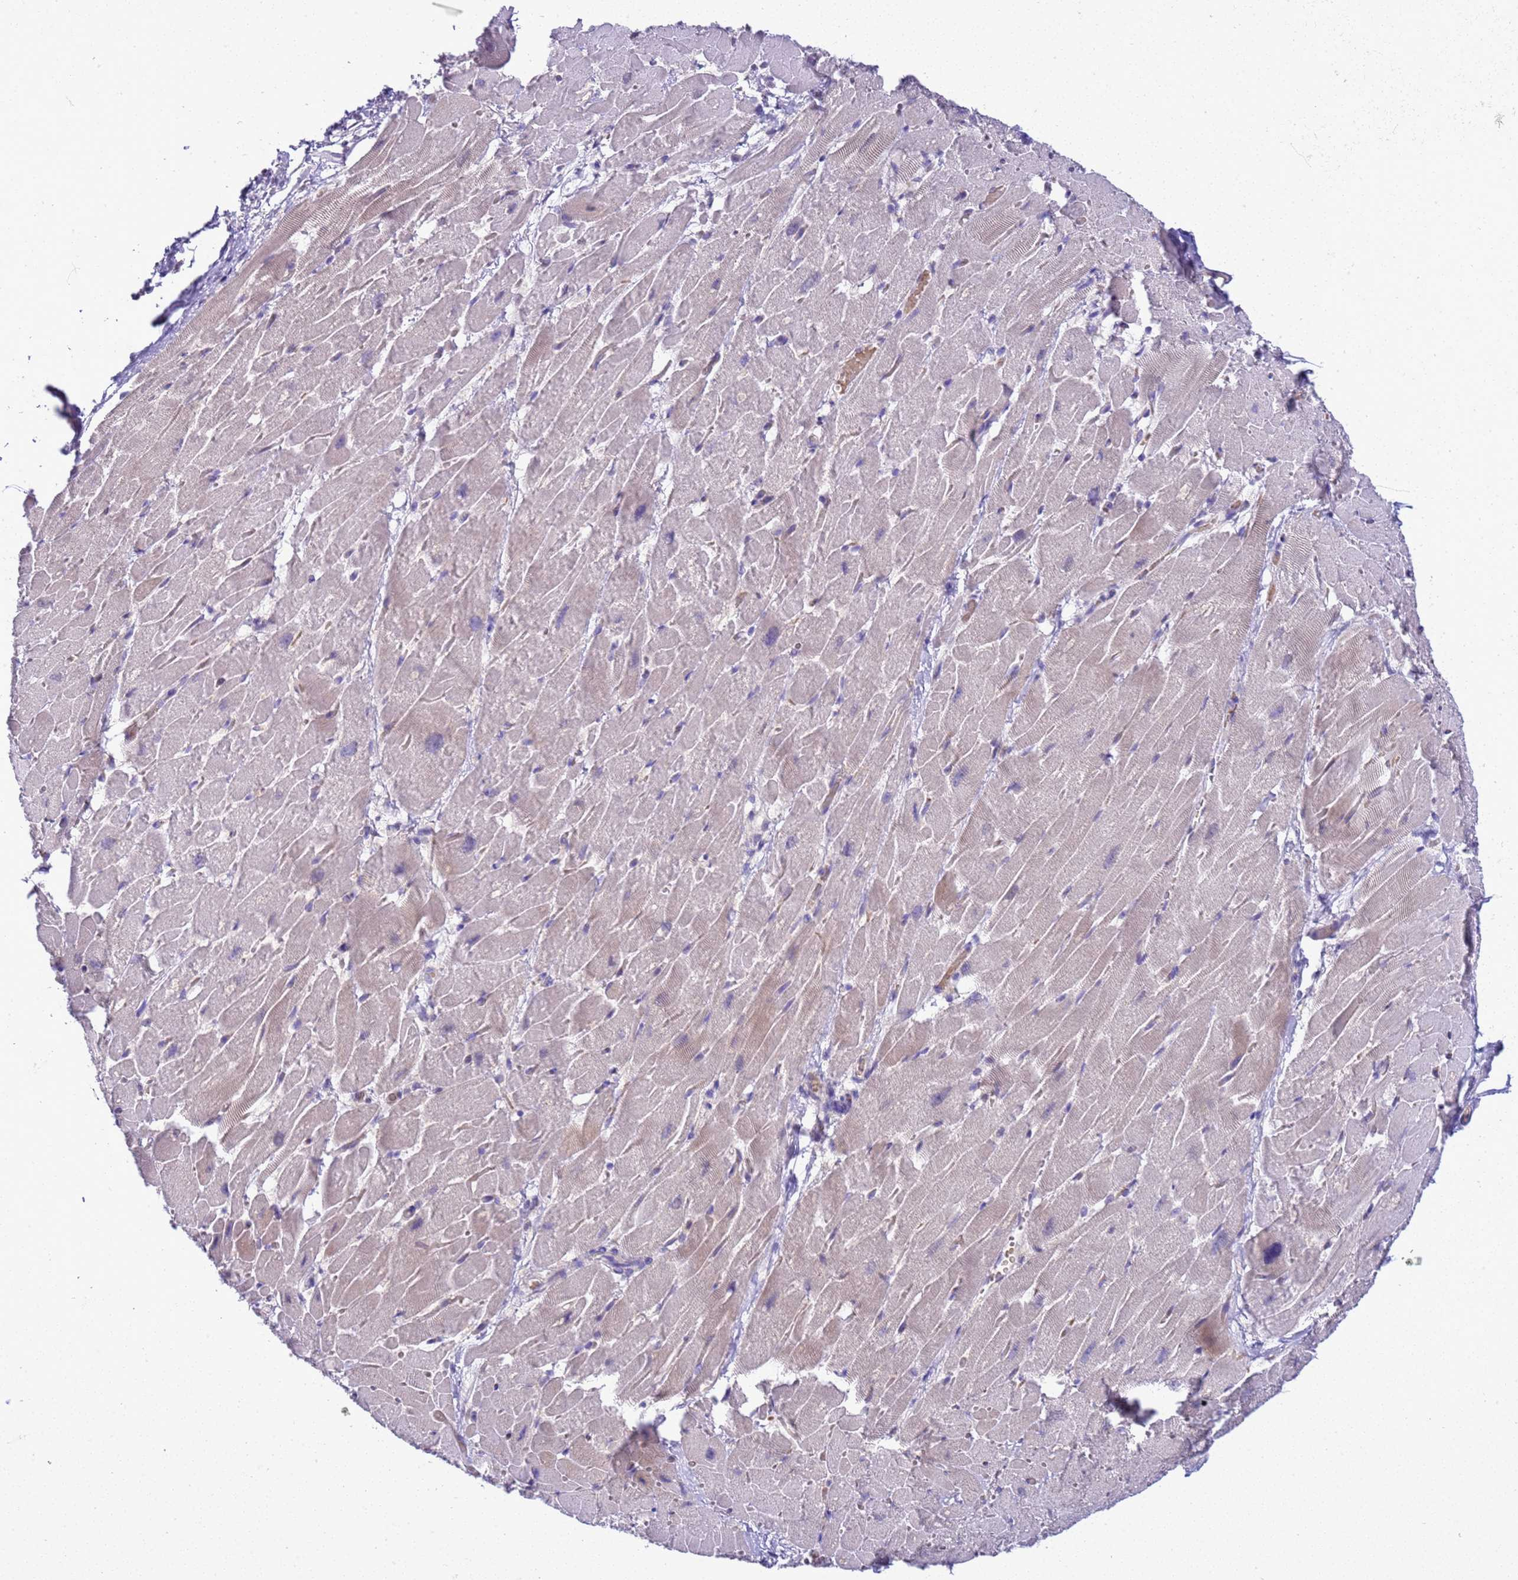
{"staining": {"intensity": "negative", "quantity": "none", "location": "none"}, "tissue": "heart muscle", "cell_type": "Cardiomyocytes", "image_type": "normal", "snomed": [{"axis": "morphology", "description": "Normal tissue, NOS"}, {"axis": "topography", "description": "Heart"}], "caption": "Immunohistochemistry (IHC) photomicrograph of benign human heart muscle stained for a protein (brown), which displays no staining in cardiomyocytes.", "gene": "DDI2", "patient": {"sex": "male", "age": 37}}